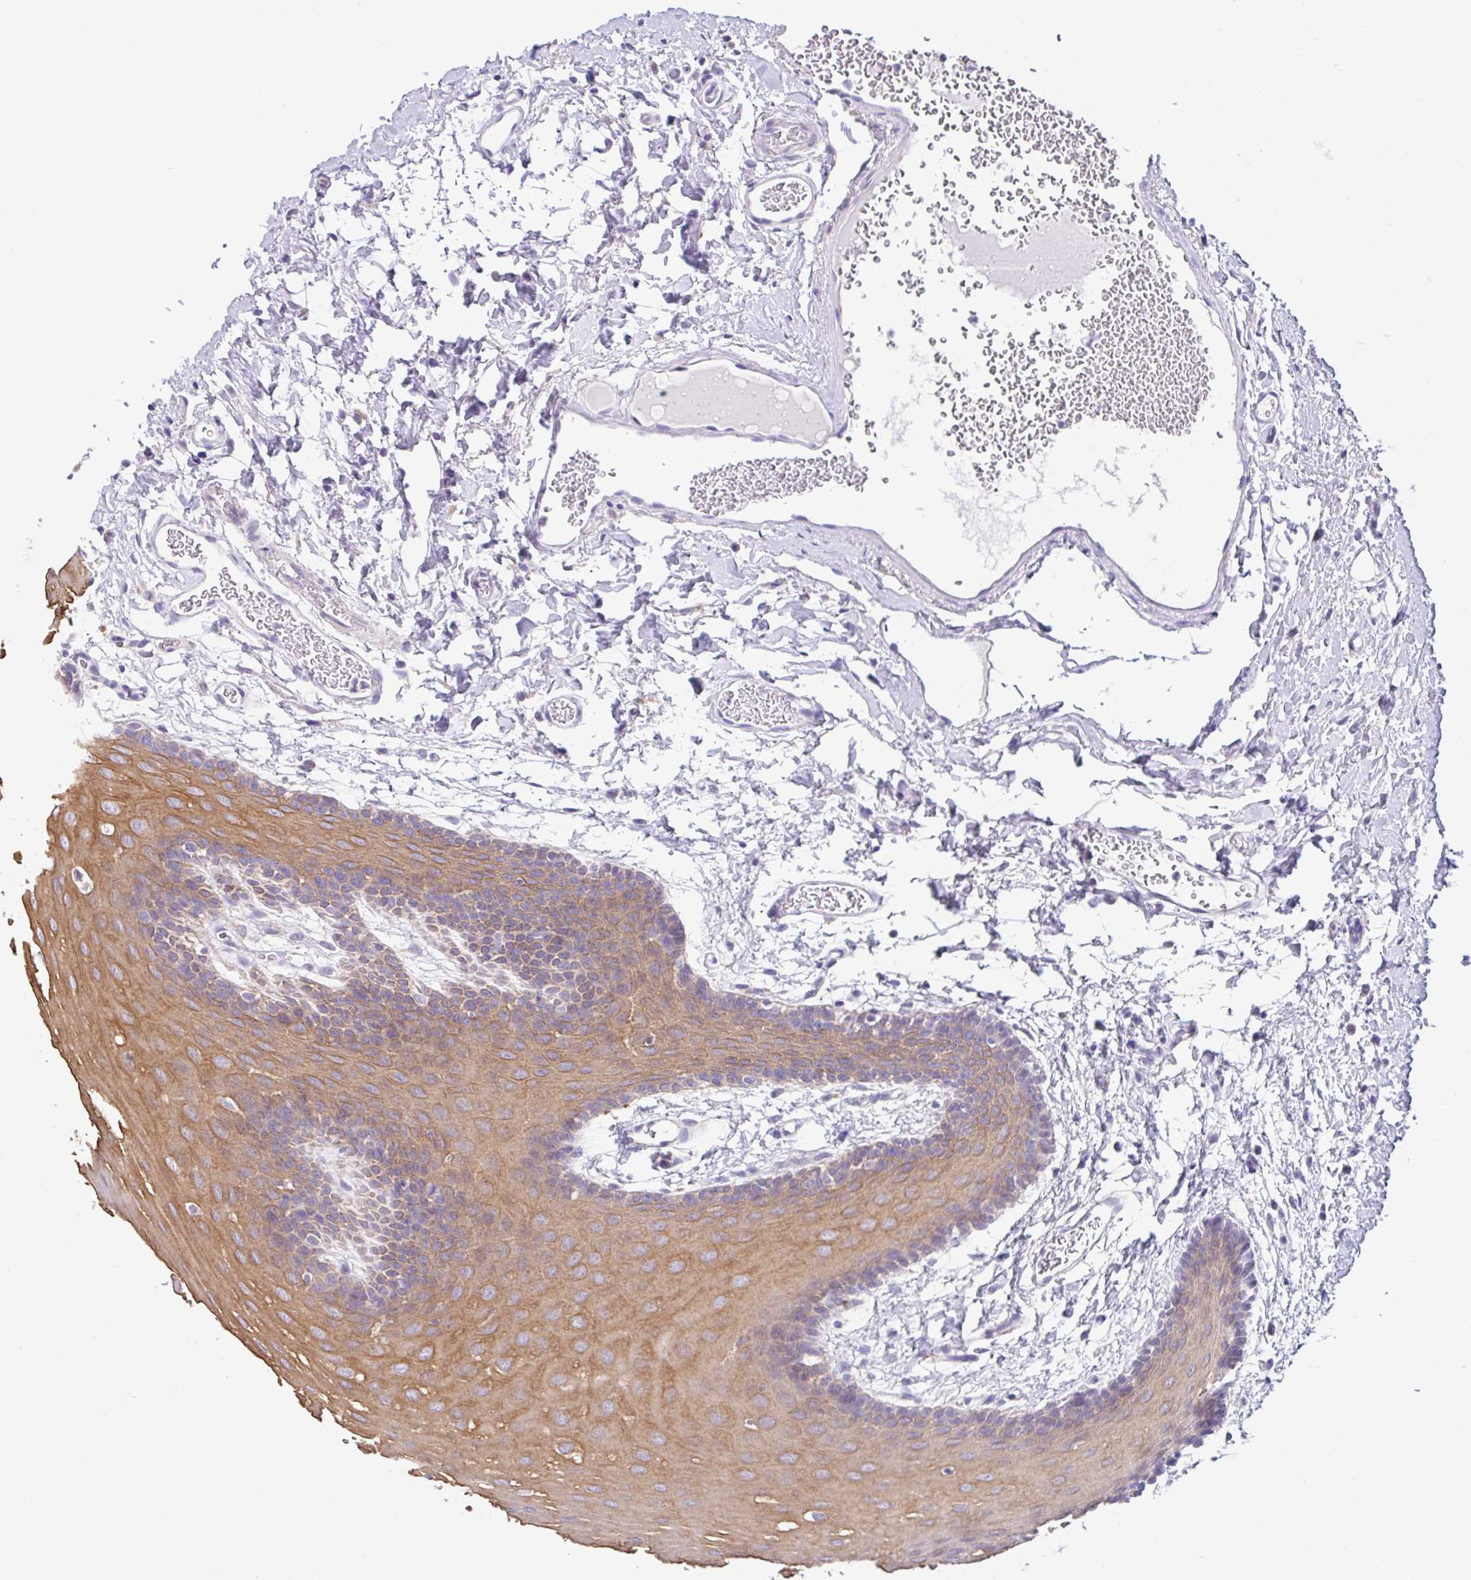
{"staining": {"intensity": "moderate", "quantity": ">75%", "location": "cytoplasmic/membranous"}, "tissue": "oral mucosa", "cell_type": "Squamous epithelial cells", "image_type": "normal", "snomed": [{"axis": "morphology", "description": "Normal tissue, NOS"}, {"axis": "topography", "description": "Oral tissue"}, {"axis": "topography", "description": "Tounge, NOS"}], "caption": "This is an image of immunohistochemistry staining of normal oral mucosa, which shows moderate staining in the cytoplasmic/membranous of squamous epithelial cells.", "gene": "ZNF33A", "patient": {"sex": "female", "age": 60}}